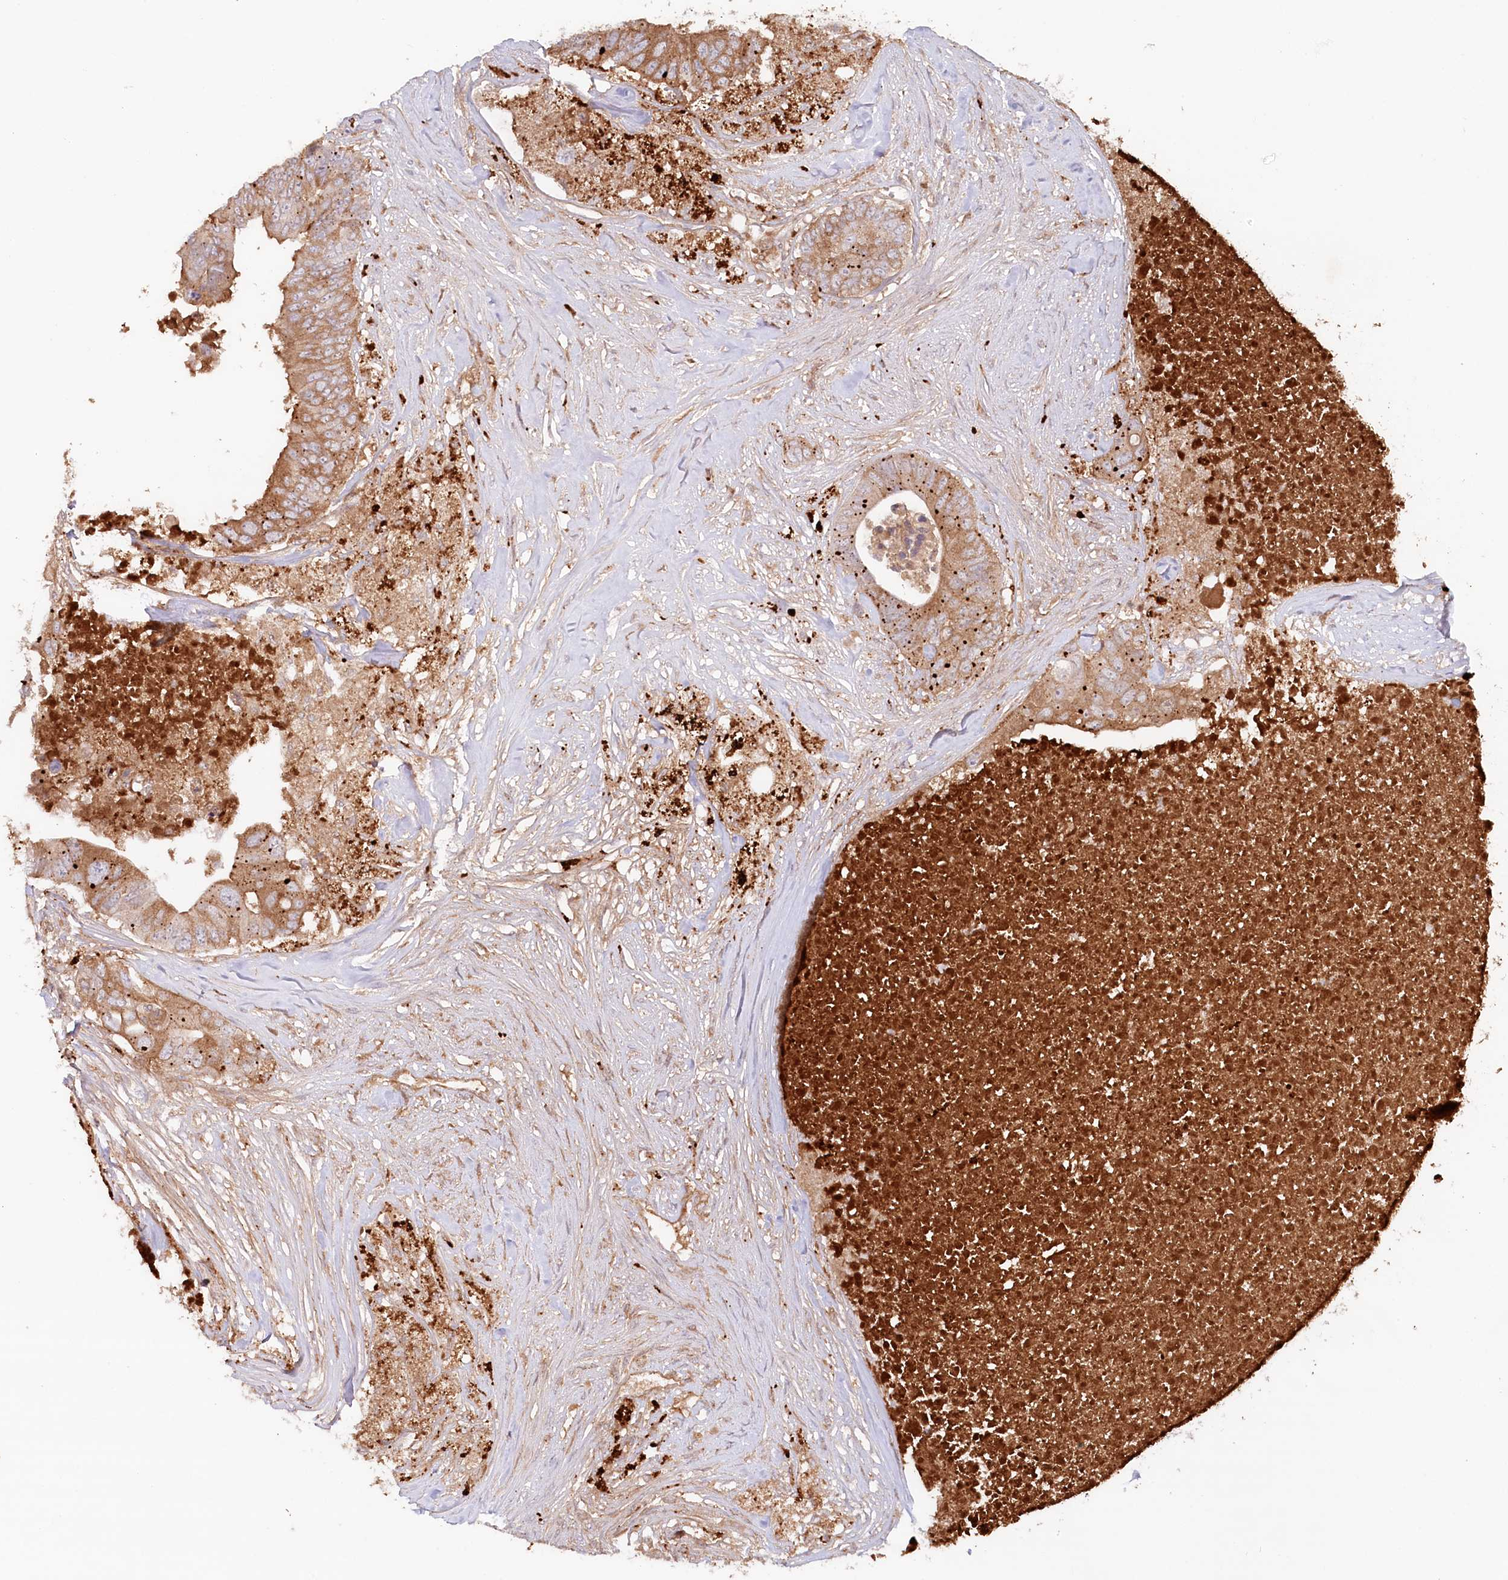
{"staining": {"intensity": "weak", "quantity": ">75%", "location": "cytoplasmic/membranous"}, "tissue": "colorectal cancer", "cell_type": "Tumor cells", "image_type": "cancer", "snomed": [{"axis": "morphology", "description": "Adenocarcinoma, NOS"}, {"axis": "topography", "description": "Colon"}], "caption": "This photomicrograph reveals immunohistochemistry staining of human colorectal cancer (adenocarcinoma), with low weak cytoplasmic/membranous expression in about >75% of tumor cells.", "gene": "PSAPL1", "patient": {"sex": "male", "age": 71}}